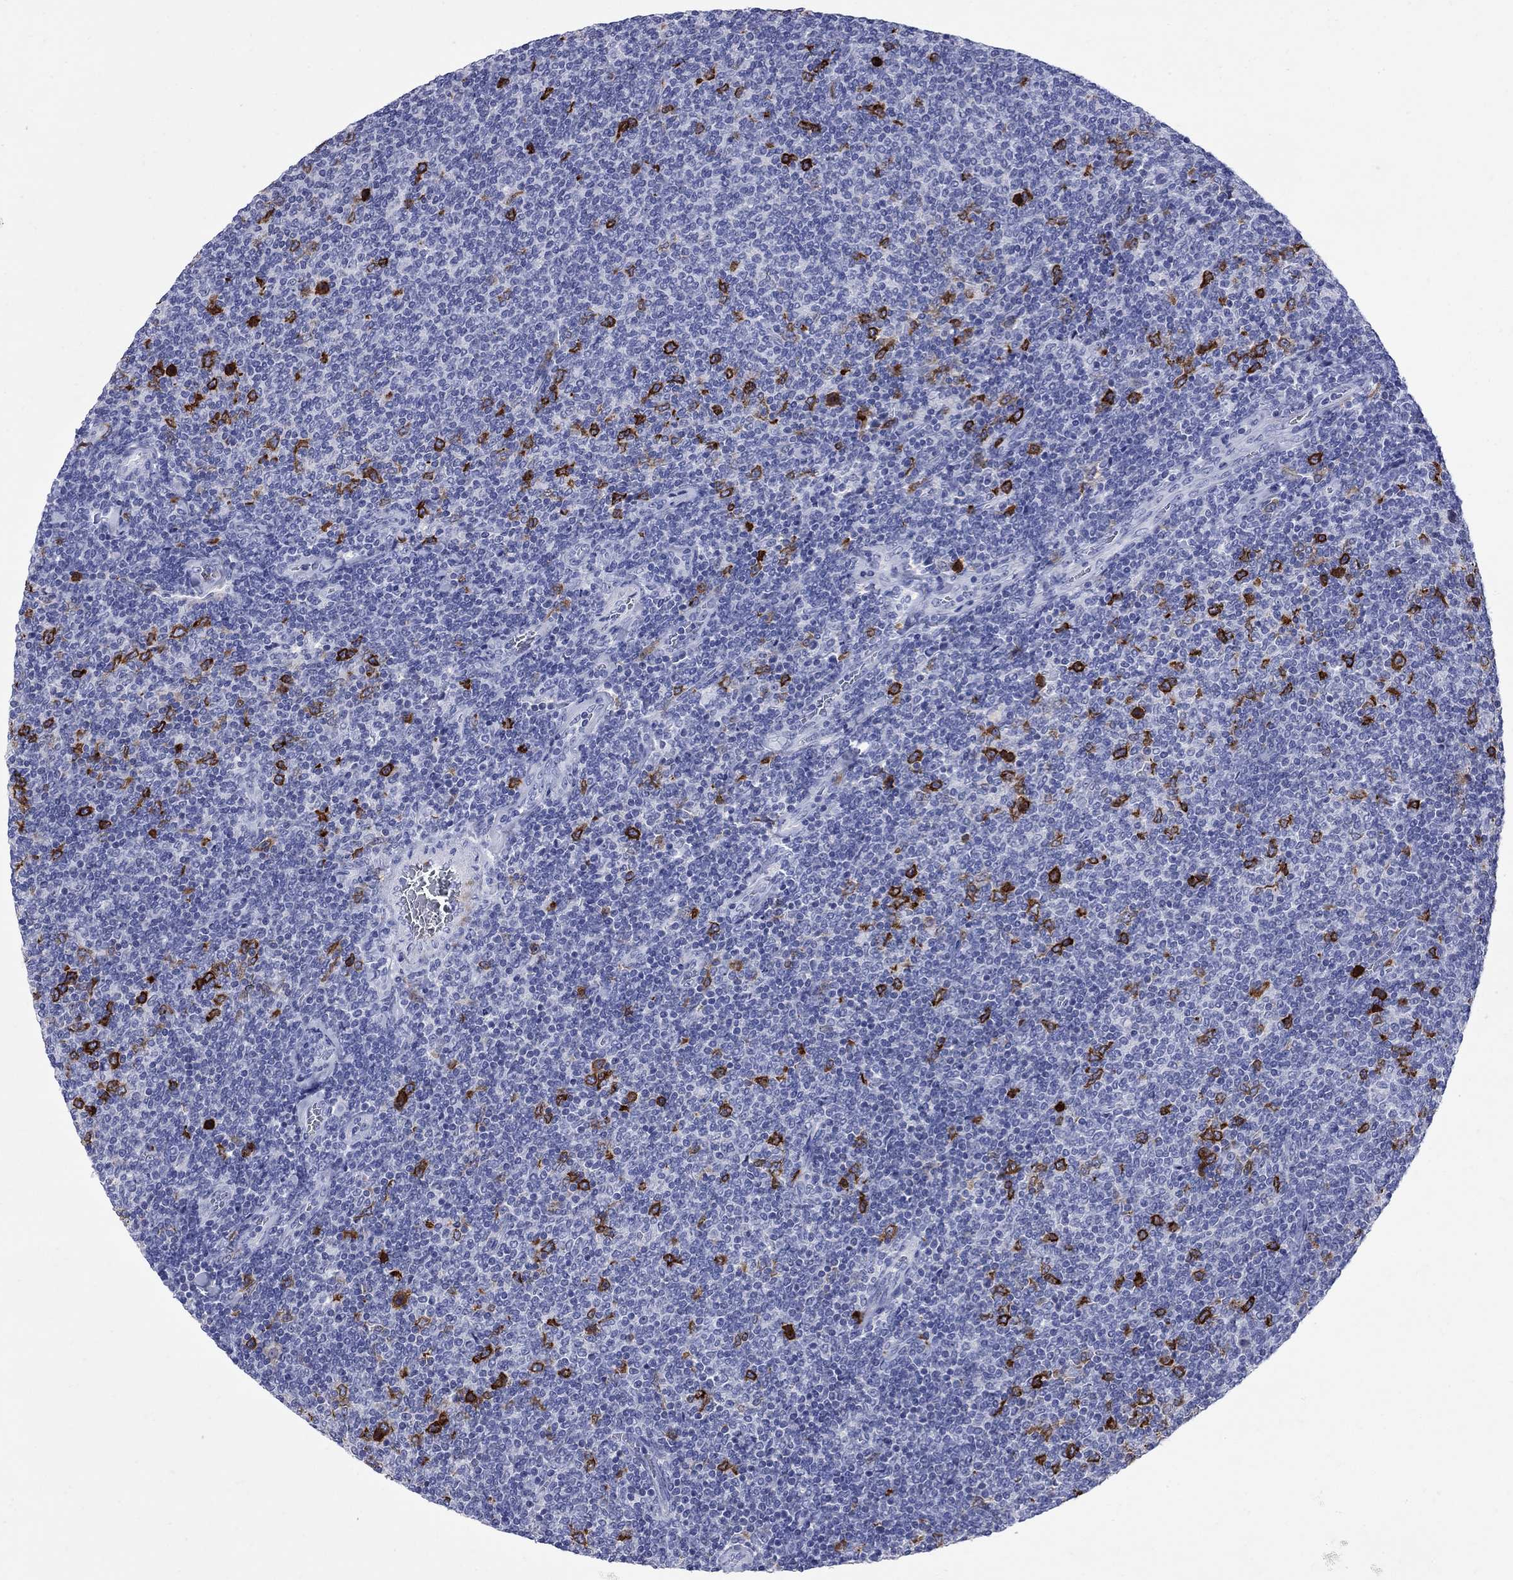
{"staining": {"intensity": "strong", "quantity": "<25%", "location": "cytoplasmic/membranous"}, "tissue": "lymphoma", "cell_type": "Tumor cells", "image_type": "cancer", "snomed": [{"axis": "morphology", "description": "Malignant lymphoma, non-Hodgkin's type, Low grade"}, {"axis": "topography", "description": "Lymph node"}], "caption": "DAB (3,3'-diaminobenzidine) immunohistochemical staining of human low-grade malignant lymphoma, non-Hodgkin's type exhibits strong cytoplasmic/membranous protein expression in approximately <25% of tumor cells.", "gene": "TACC3", "patient": {"sex": "male", "age": 52}}